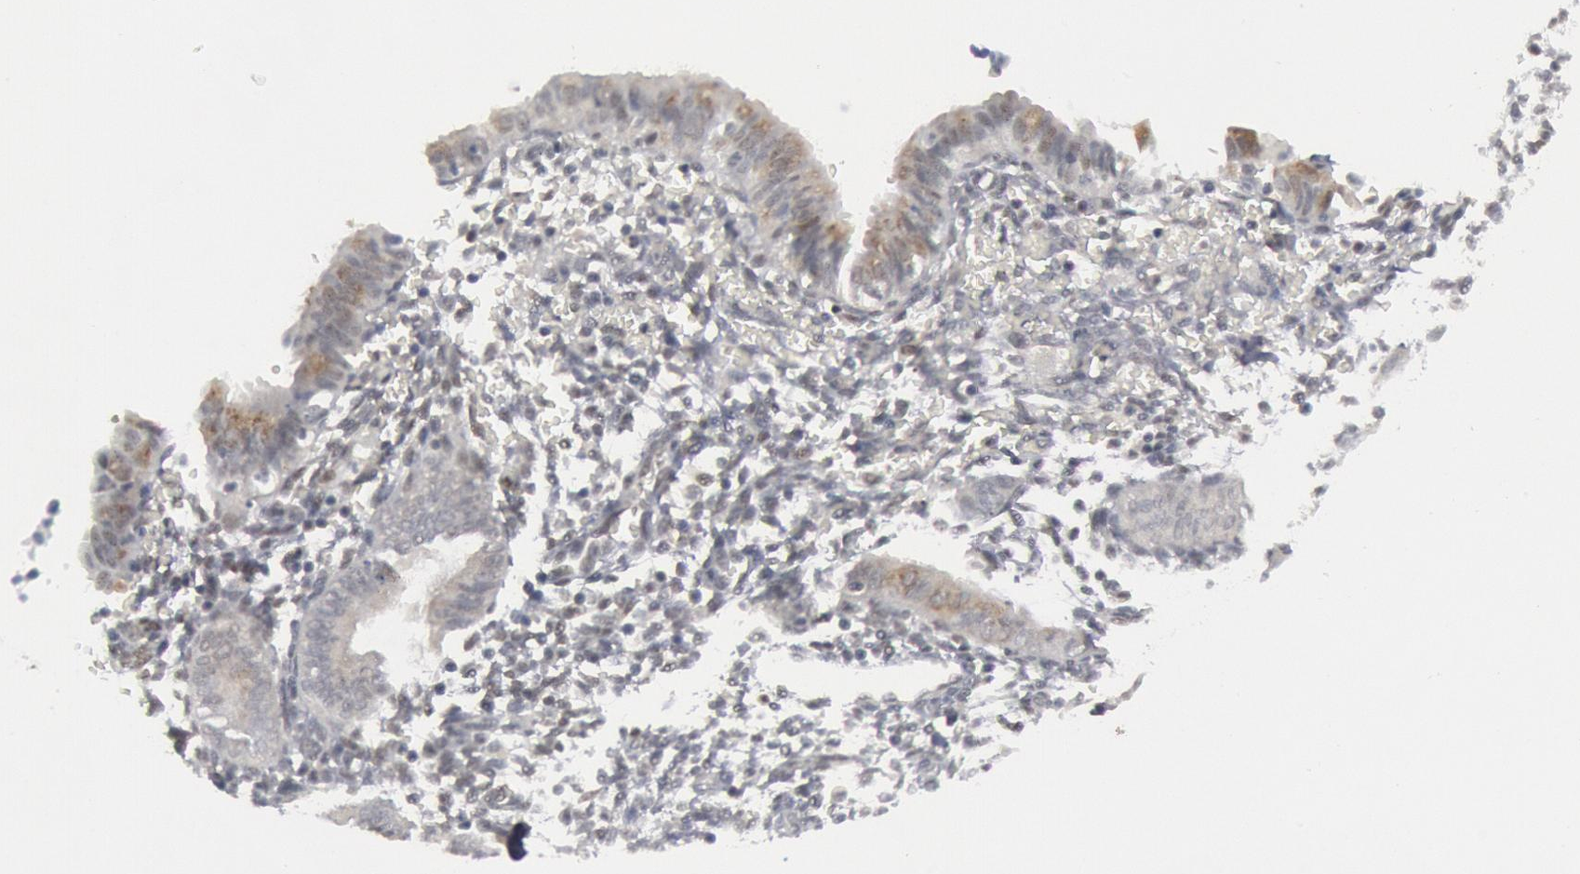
{"staining": {"intensity": "moderate", "quantity": "25%-75%", "location": "nuclear"}, "tissue": "endometrium", "cell_type": "Cells in endometrial stroma", "image_type": "normal", "snomed": [{"axis": "morphology", "description": "Normal tissue, NOS"}, {"axis": "topography", "description": "Endometrium"}], "caption": "A medium amount of moderate nuclear expression is appreciated in approximately 25%-75% of cells in endometrial stroma in benign endometrium. The staining was performed using DAB (3,3'-diaminobenzidine), with brown indicating positive protein expression. Nuclei are stained blue with hematoxylin.", "gene": "FOXO1", "patient": {"sex": "female", "age": 61}}